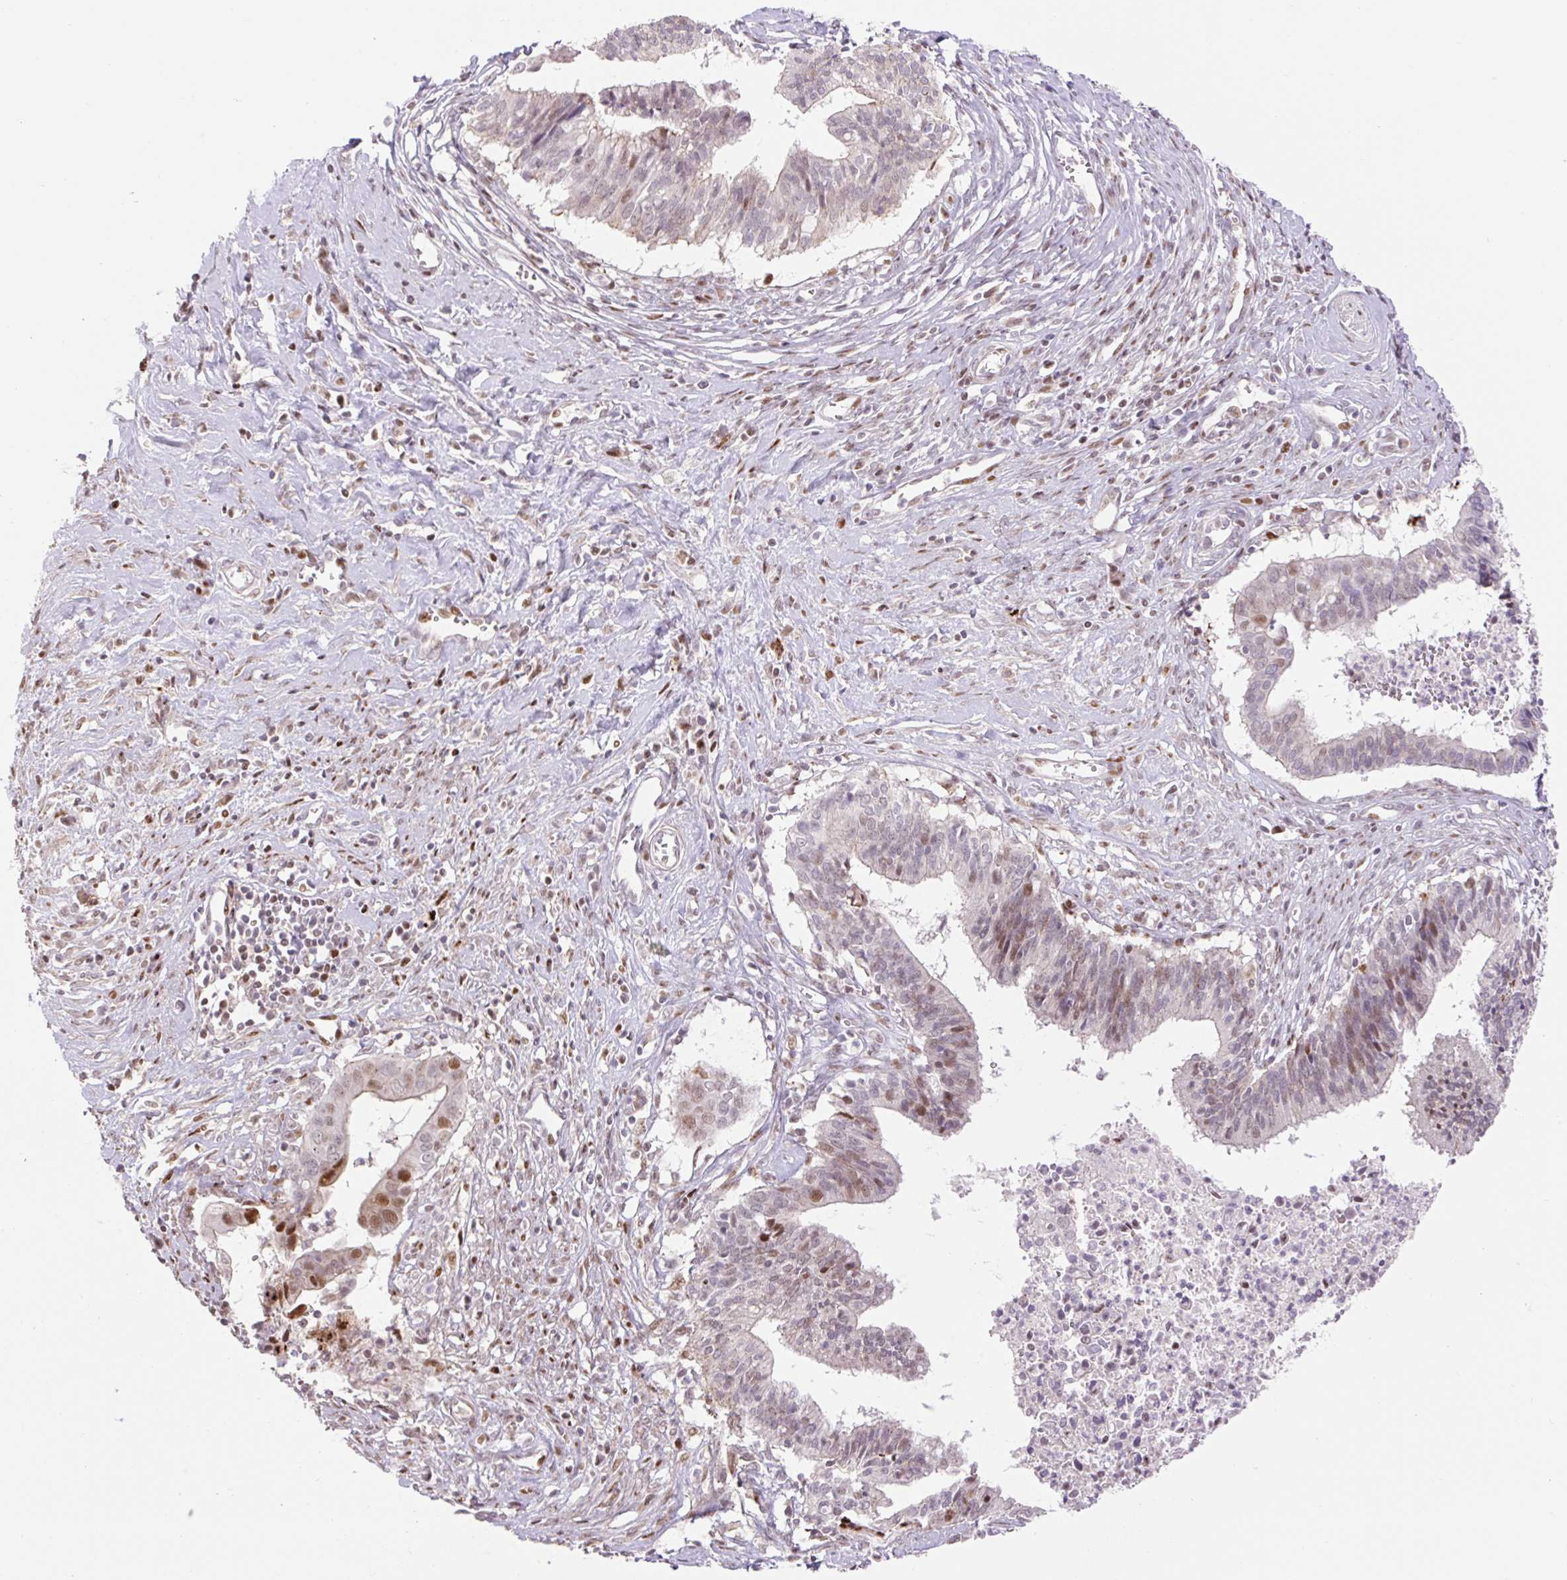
{"staining": {"intensity": "moderate", "quantity": "<25%", "location": "nuclear"}, "tissue": "cervical cancer", "cell_type": "Tumor cells", "image_type": "cancer", "snomed": [{"axis": "morphology", "description": "Adenocarcinoma, NOS"}, {"axis": "topography", "description": "Cervix"}], "caption": "A high-resolution photomicrograph shows immunohistochemistry (IHC) staining of adenocarcinoma (cervical), which shows moderate nuclear positivity in about <25% of tumor cells.", "gene": "RIPPLY3", "patient": {"sex": "female", "age": 44}}